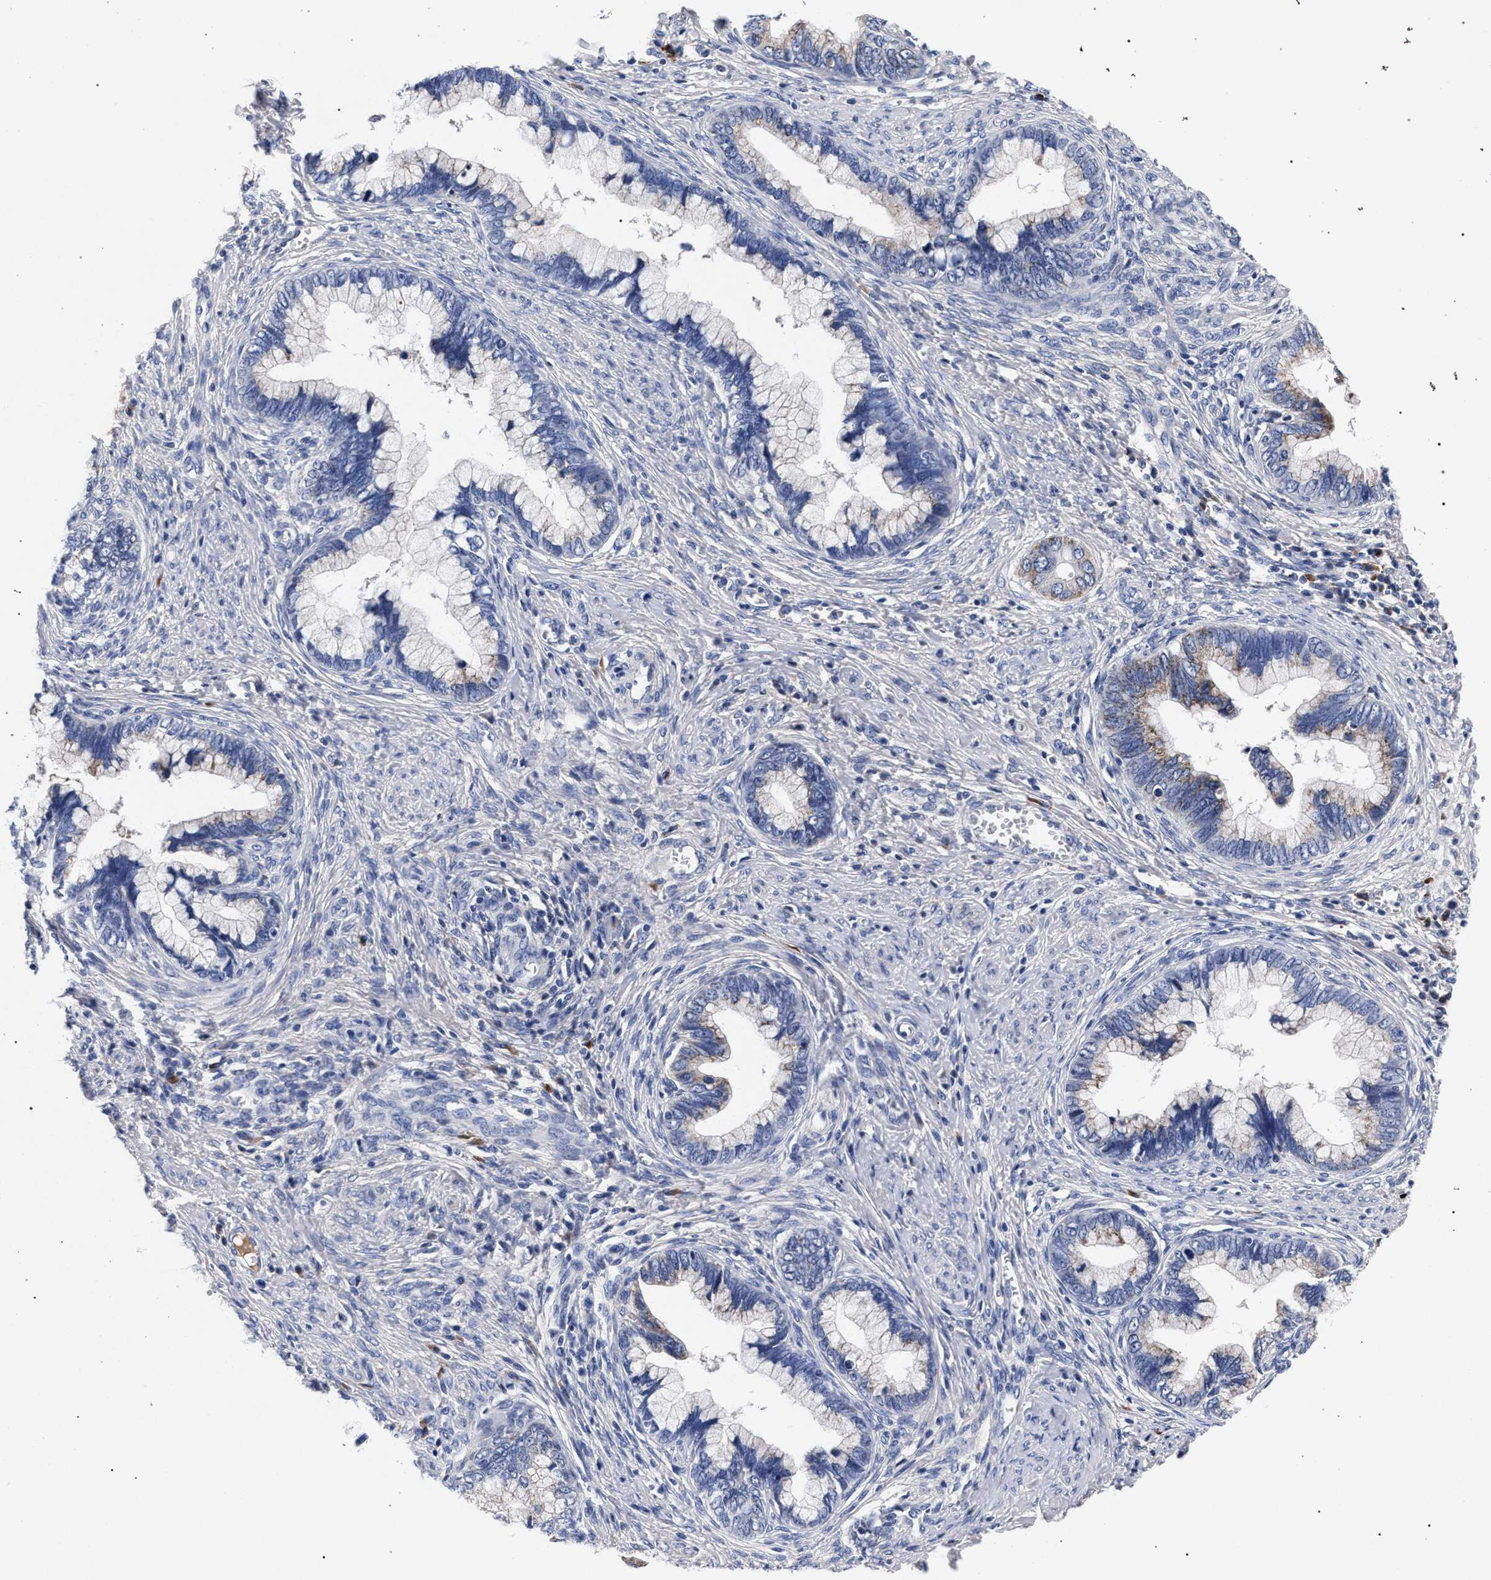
{"staining": {"intensity": "weak", "quantity": "<25%", "location": "cytoplasmic/membranous"}, "tissue": "cervical cancer", "cell_type": "Tumor cells", "image_type": "cancer", "snomed": [{"axis": "morphology", "description": "Adenocarcinoma, NOS"}, {"axis": "topography", "description": "Cervix"}], "caption": "DAB (3,3'-diaminobenzidine) immunohistochemical staining of human cervical cancer demonstrates no significant expression in tumor cells.", "gene": "ACOX1", "patient": {"sex": "female", "age": 44}}